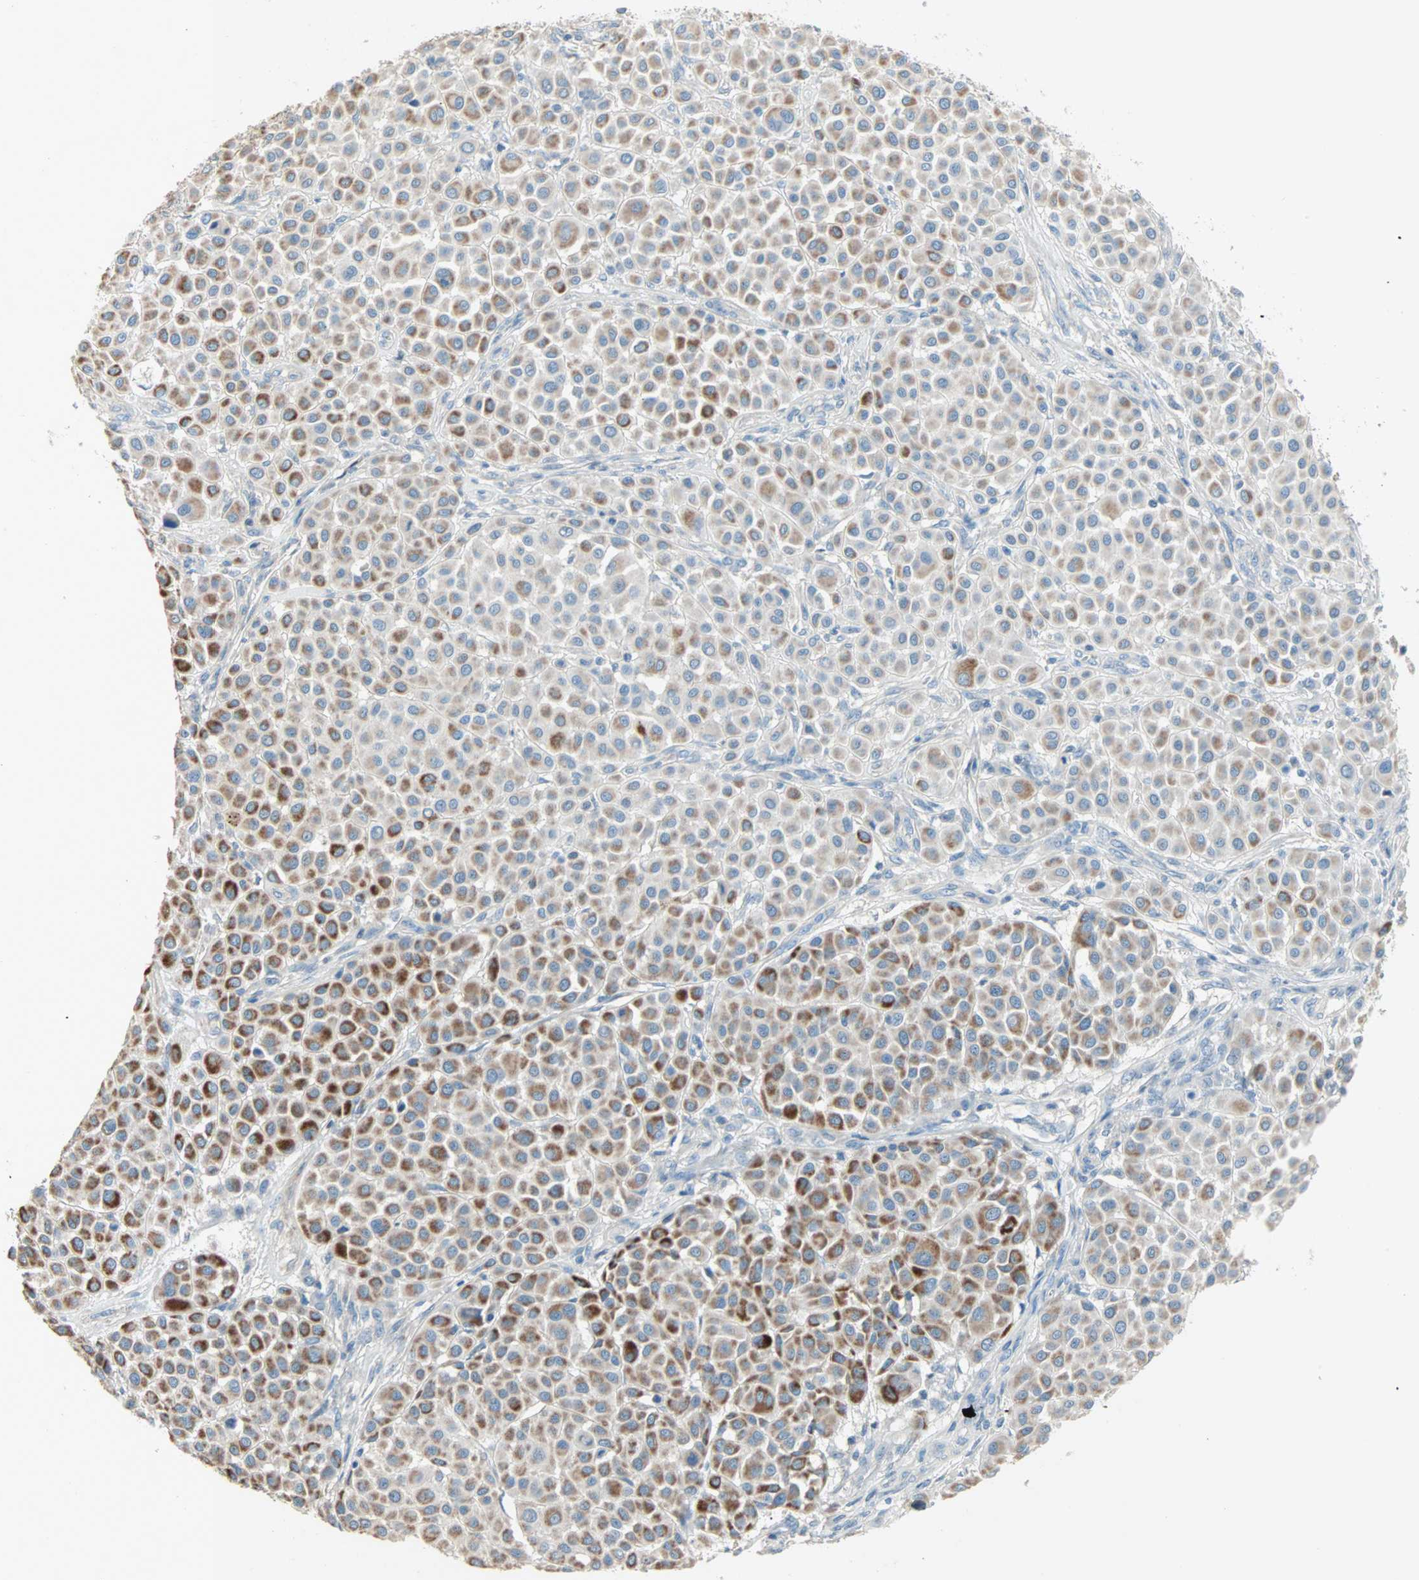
{"staining": {"intensity": "moderate", "quantity": ">75%", "location": "cytoplasmic/membranous"}, "tissue": "melanoma", "cell_type": "Tumor cells", "image_type": "cancer", "snomed": [{"axis": "morphology", "description": "Malignant melanoma, Metastatic site"}, {"axis": "topography", "description": "Soft tissue"}], "caption": "Malignant melanoma (metastatic site) stained with IHC shows moderate cytoplasmic/membranous staining in approximately >75% of tumor cells.", "gene": "ACVRL1", "patient": {"sex": "male", "age": 41}}